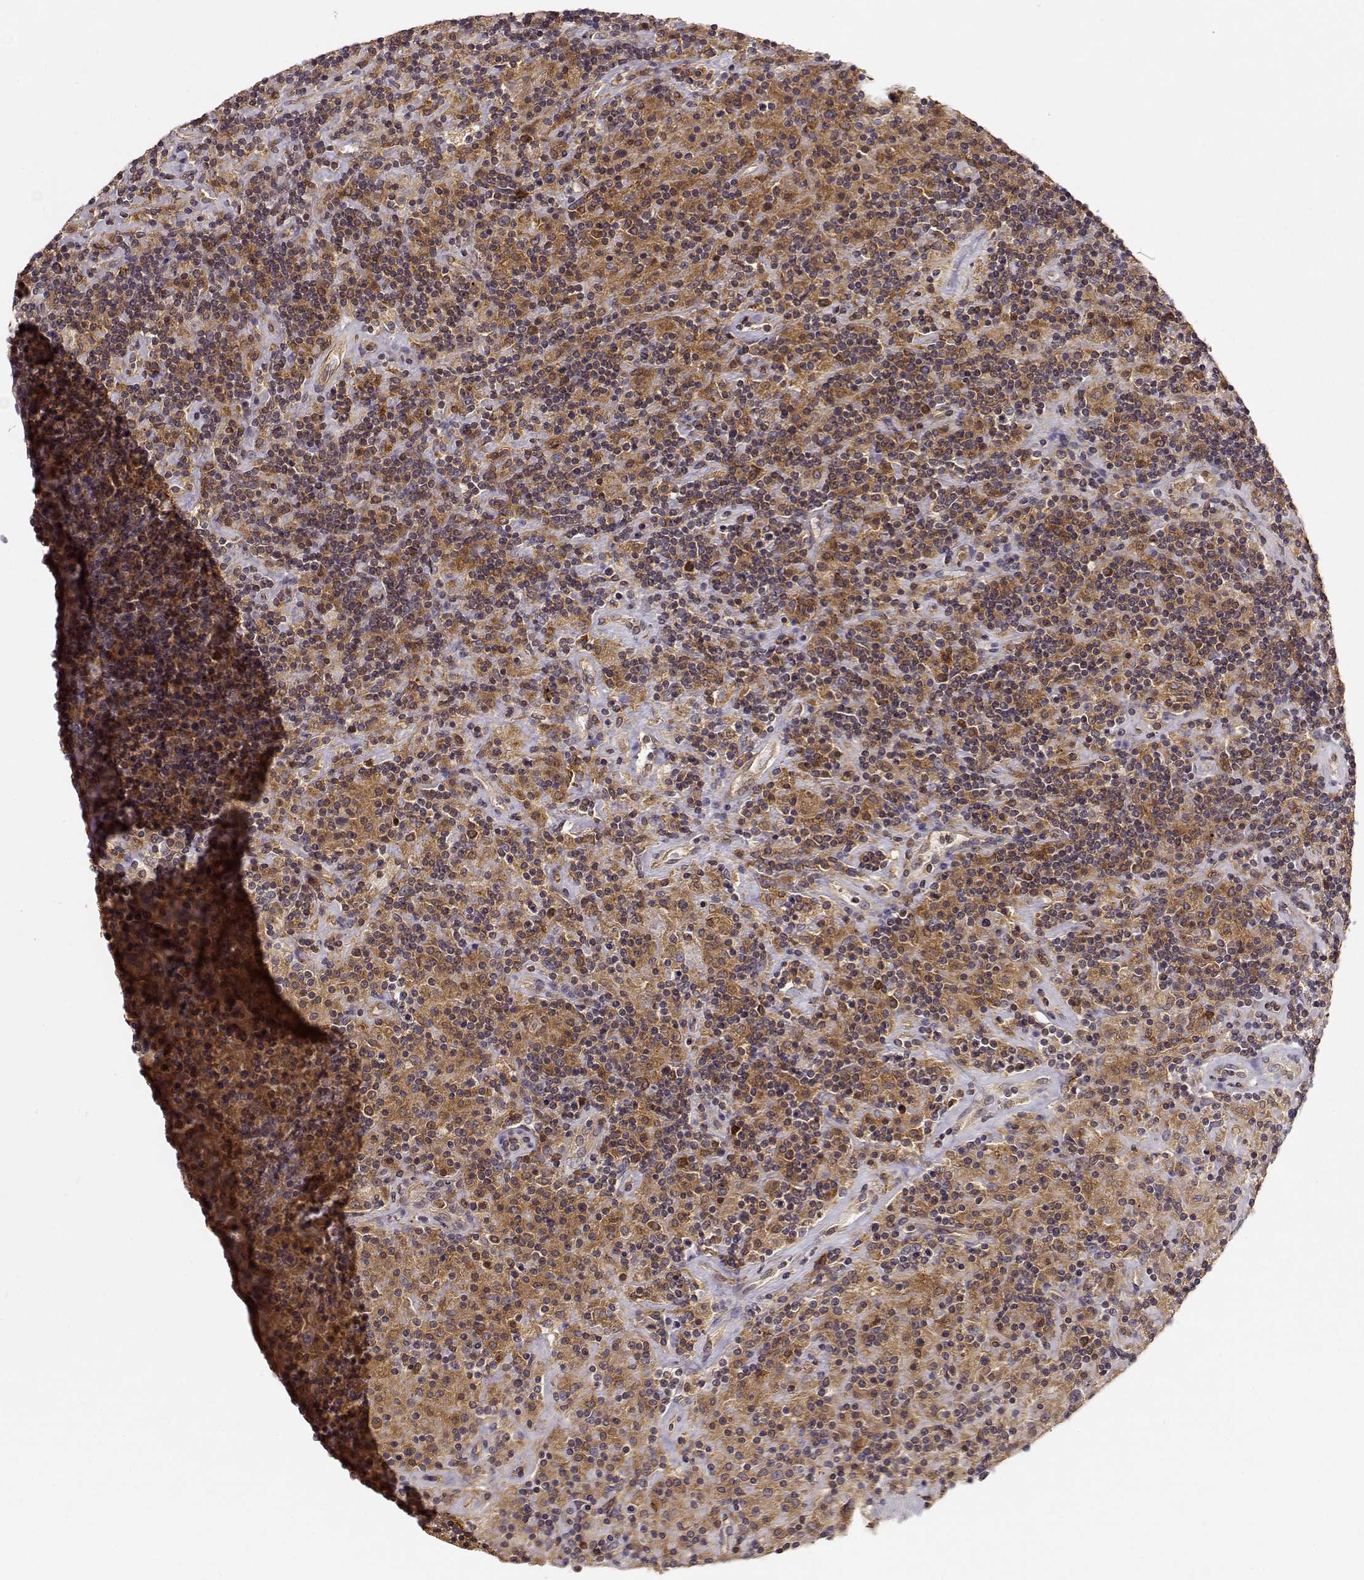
{"staining": {"intensity": "moderate", "quantity": ">75%", "location": "cytoplasmic/membranous"}, "tissue": "lymphoma", "cell_type": "Tumor cells", "image_type": "cancer", "snomed": [{"axis": "morphology", "description": "Hodgkin's disease, NOS"}, {"axis": "topography", "description": "Lymph node"}], "caption": "Tumor cells show medium levels of moderate cytoplasmic/membranous staining in approximately >75% of cells in human lymphoma.", "gene": "ARHGEF2", "patient": {"sex": "male", "age": 70}}